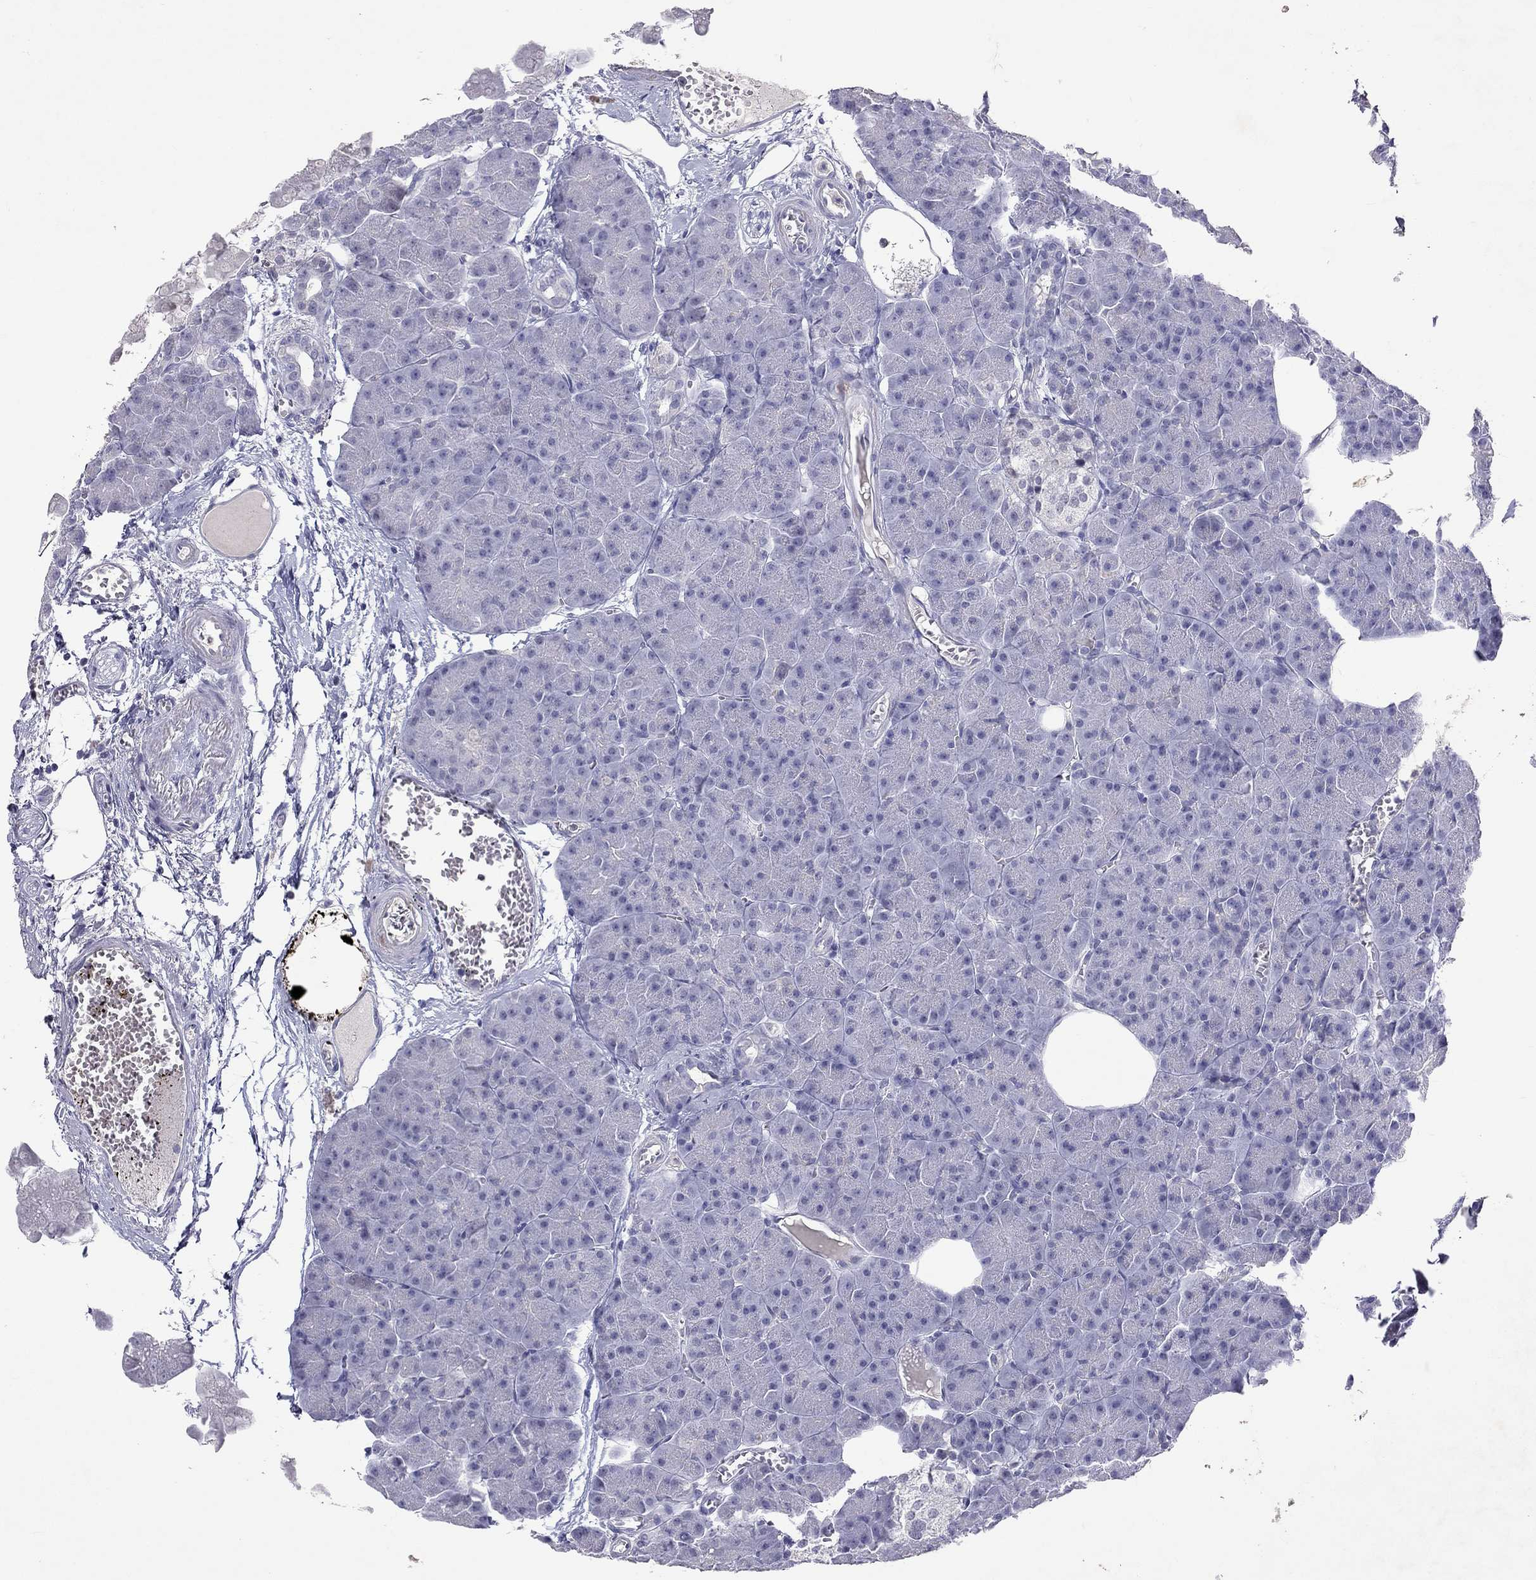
{"staining": {"intensity": "negative", "quantity": "none", "location": "none"}, "tissue": "pancreas", "cell_type": "Exocrine glandular cells", "image_type": "normal", "snomed": [{"axis": "morphology", "description": "Normal tissue, NOS"}, {"axis": "topography", "description": "Adipose tissue"}, {"axis": "topography", "description": "Pancreas"}, {"axis": "topography", "description": "Peripheral nerve tissue"}], "caption": "DAB (3,3'-diaminobenzidine) immunohistochemical staining of unremarkable human pancreas displays no significant expression in exocrine glandular cells.", "gene": "JHY", "patient": {"sex": "female", "age": 58}}